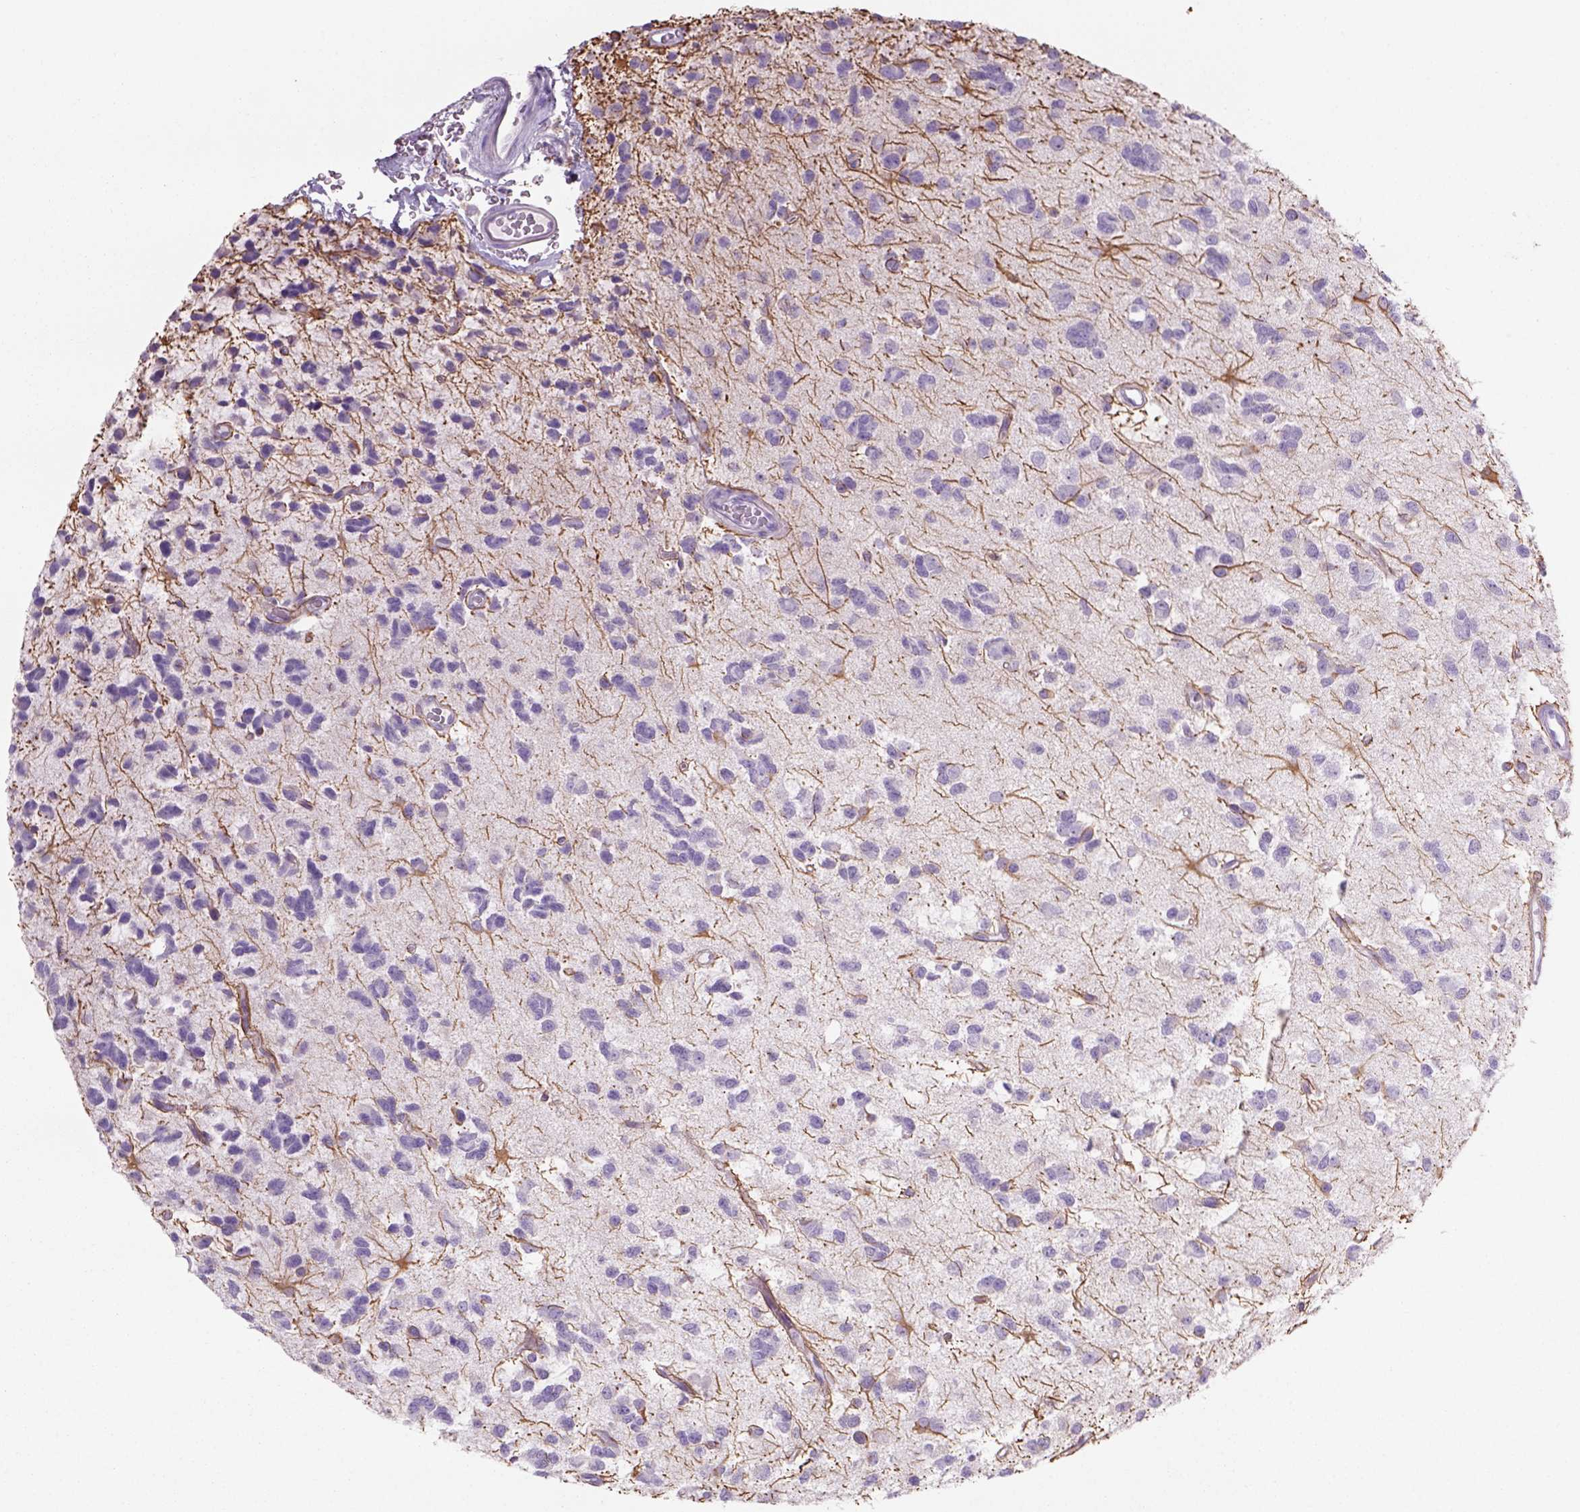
{"staining": {"intensity": "negative", "quantity": "none", "location": "none"}, "tissue": "glioma", "cell_type": "Tumor cells", "image_type": "cancer", "snomed": [{"axis": "morphology", "description": "Glioma, malignant, Low grade"}, {"axis": "topography", "description": "Brain"}], "caption": "This is an immunohistochemistry (IHC) histopathology image of human glioma. There is no positivity in tumor cells.", "gene": "TENM4", "patient": {"sex": "female", "age": 45}}